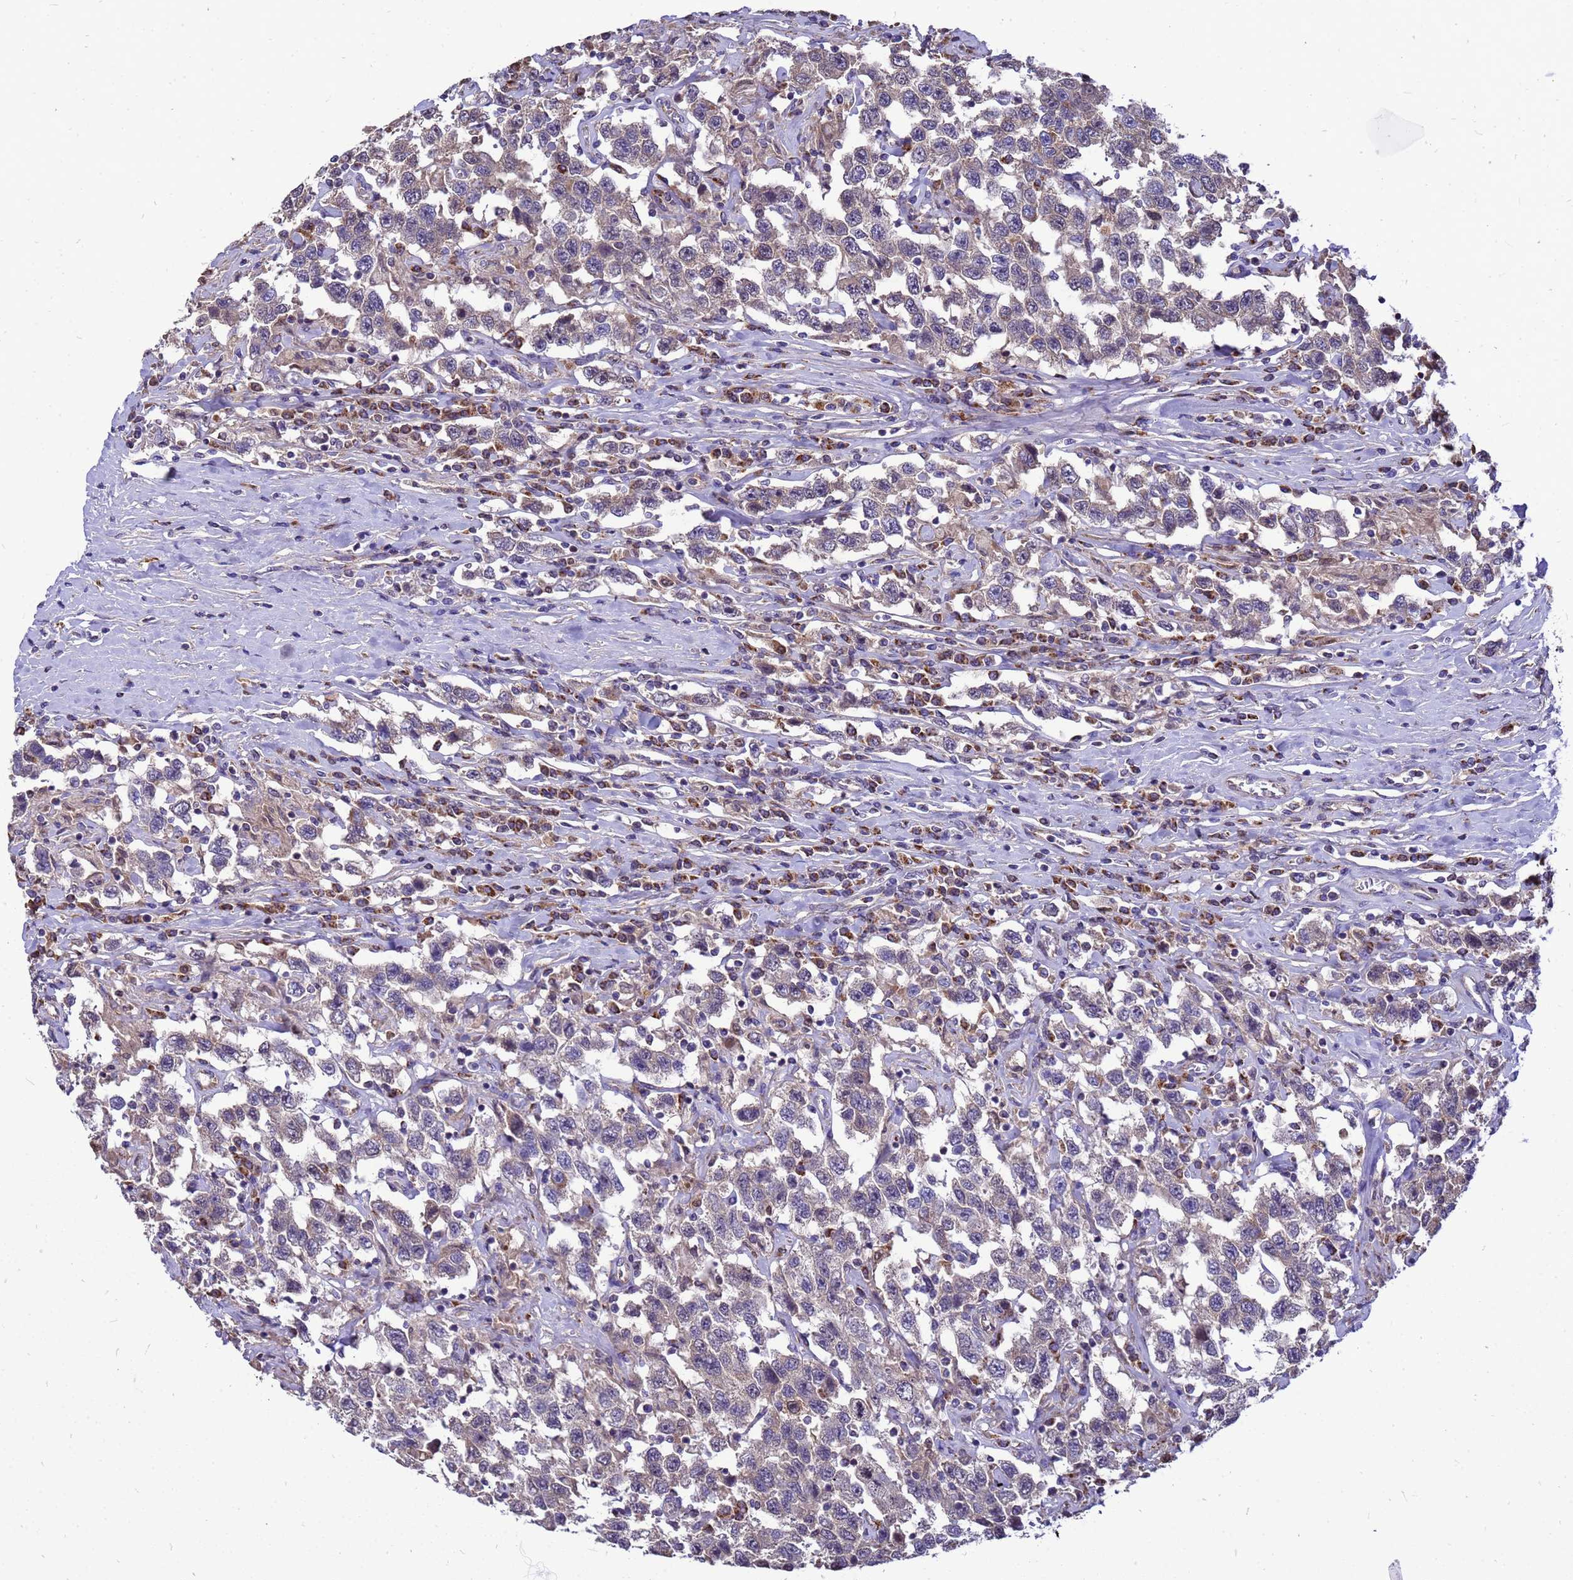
{"staining": {"intensity": "weak", "quantity": "25%-75%", "location": "cytoplasmic/membranous"}, "tissue": "testis cancer", "cell_type": "Tumor cells", "image_type": "cancer", "snomed": [{"axis": "morphology", "description": "Seminoma, NOS"}, {"axis": "topography", "description": "Testis"}], "caption": "Protein expression analysis of human seminoma (testis) reveals weak cytoplasmic/membranous expression in approximately 25%-75% of tumor cells.", "gene": "CMC4", "patient": {"sex": "male", "age": 41}}